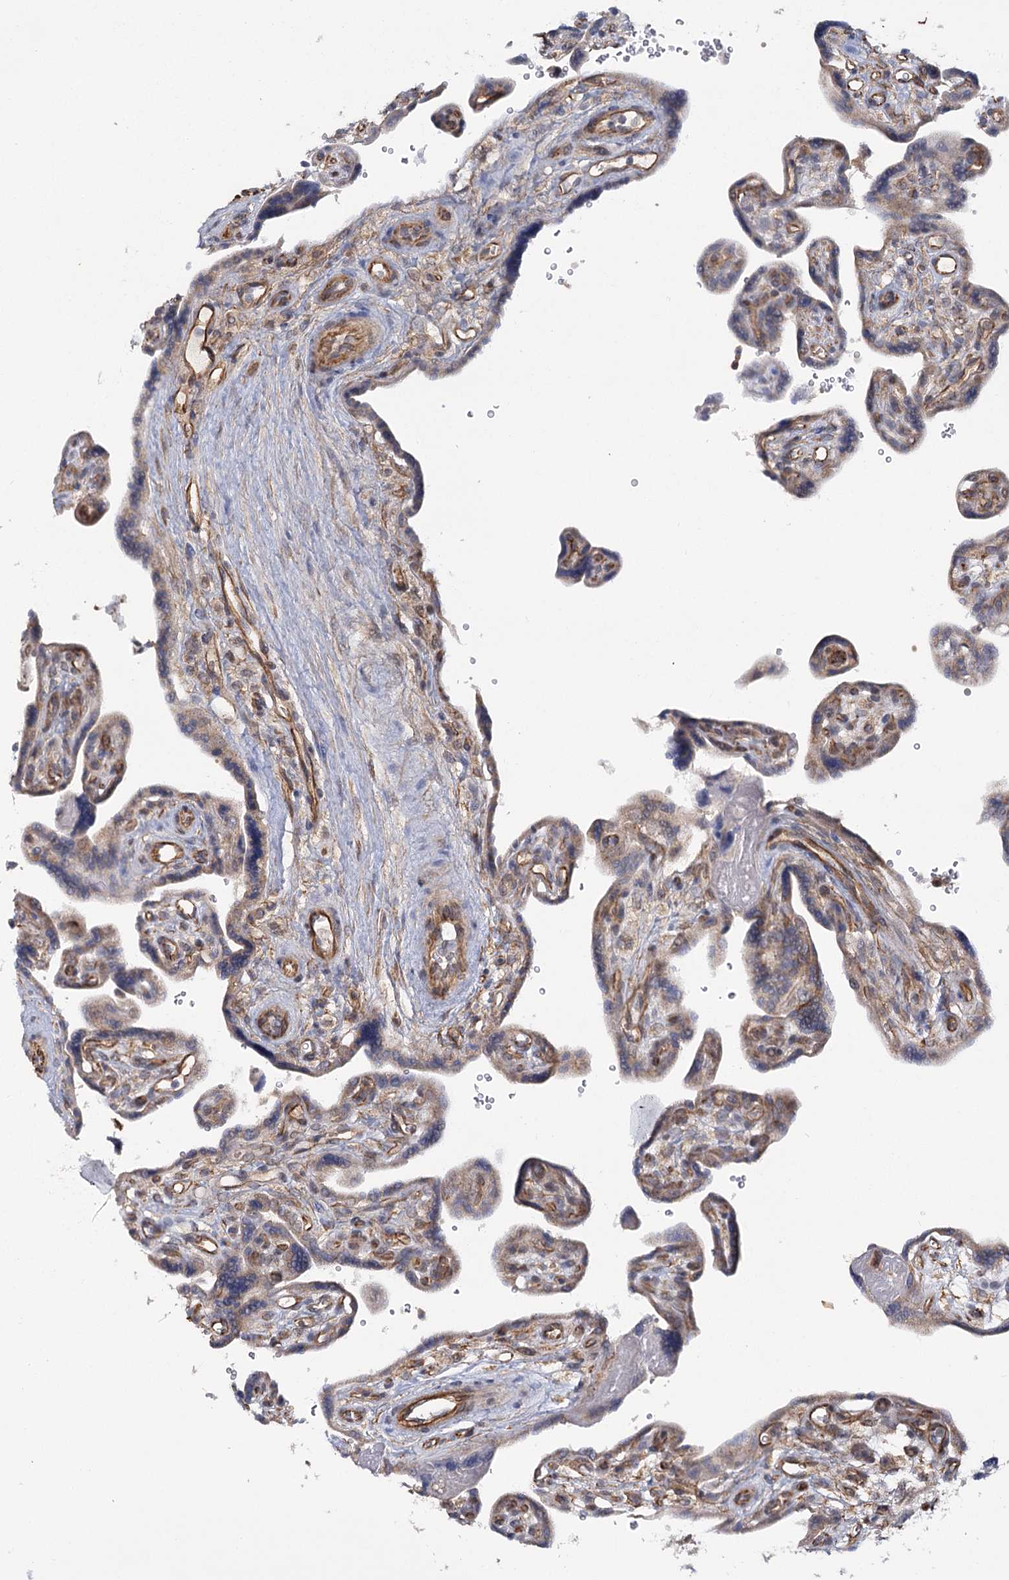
{"staining": {"intensity": "weak", "quantity": "25%-75%", "location": "cytoplasmic/membranous"}, "tissue": "placenta", "cell_type": "Trophoblastic cells", "image_type": "normal", "snomed": [{"axis": "morphology", "description": "Normal tissue, NOS"}, {"axis": "topography", "description": "Placenta"}], "caption": "This is a photomicrograph of IHC staining of benign placenta, which shows weak expression in the cytoplasmic/membranous of trophoblastic cells.", "gene": "TBC1D9B", "patient": {"sex": "female", "age": 39}}